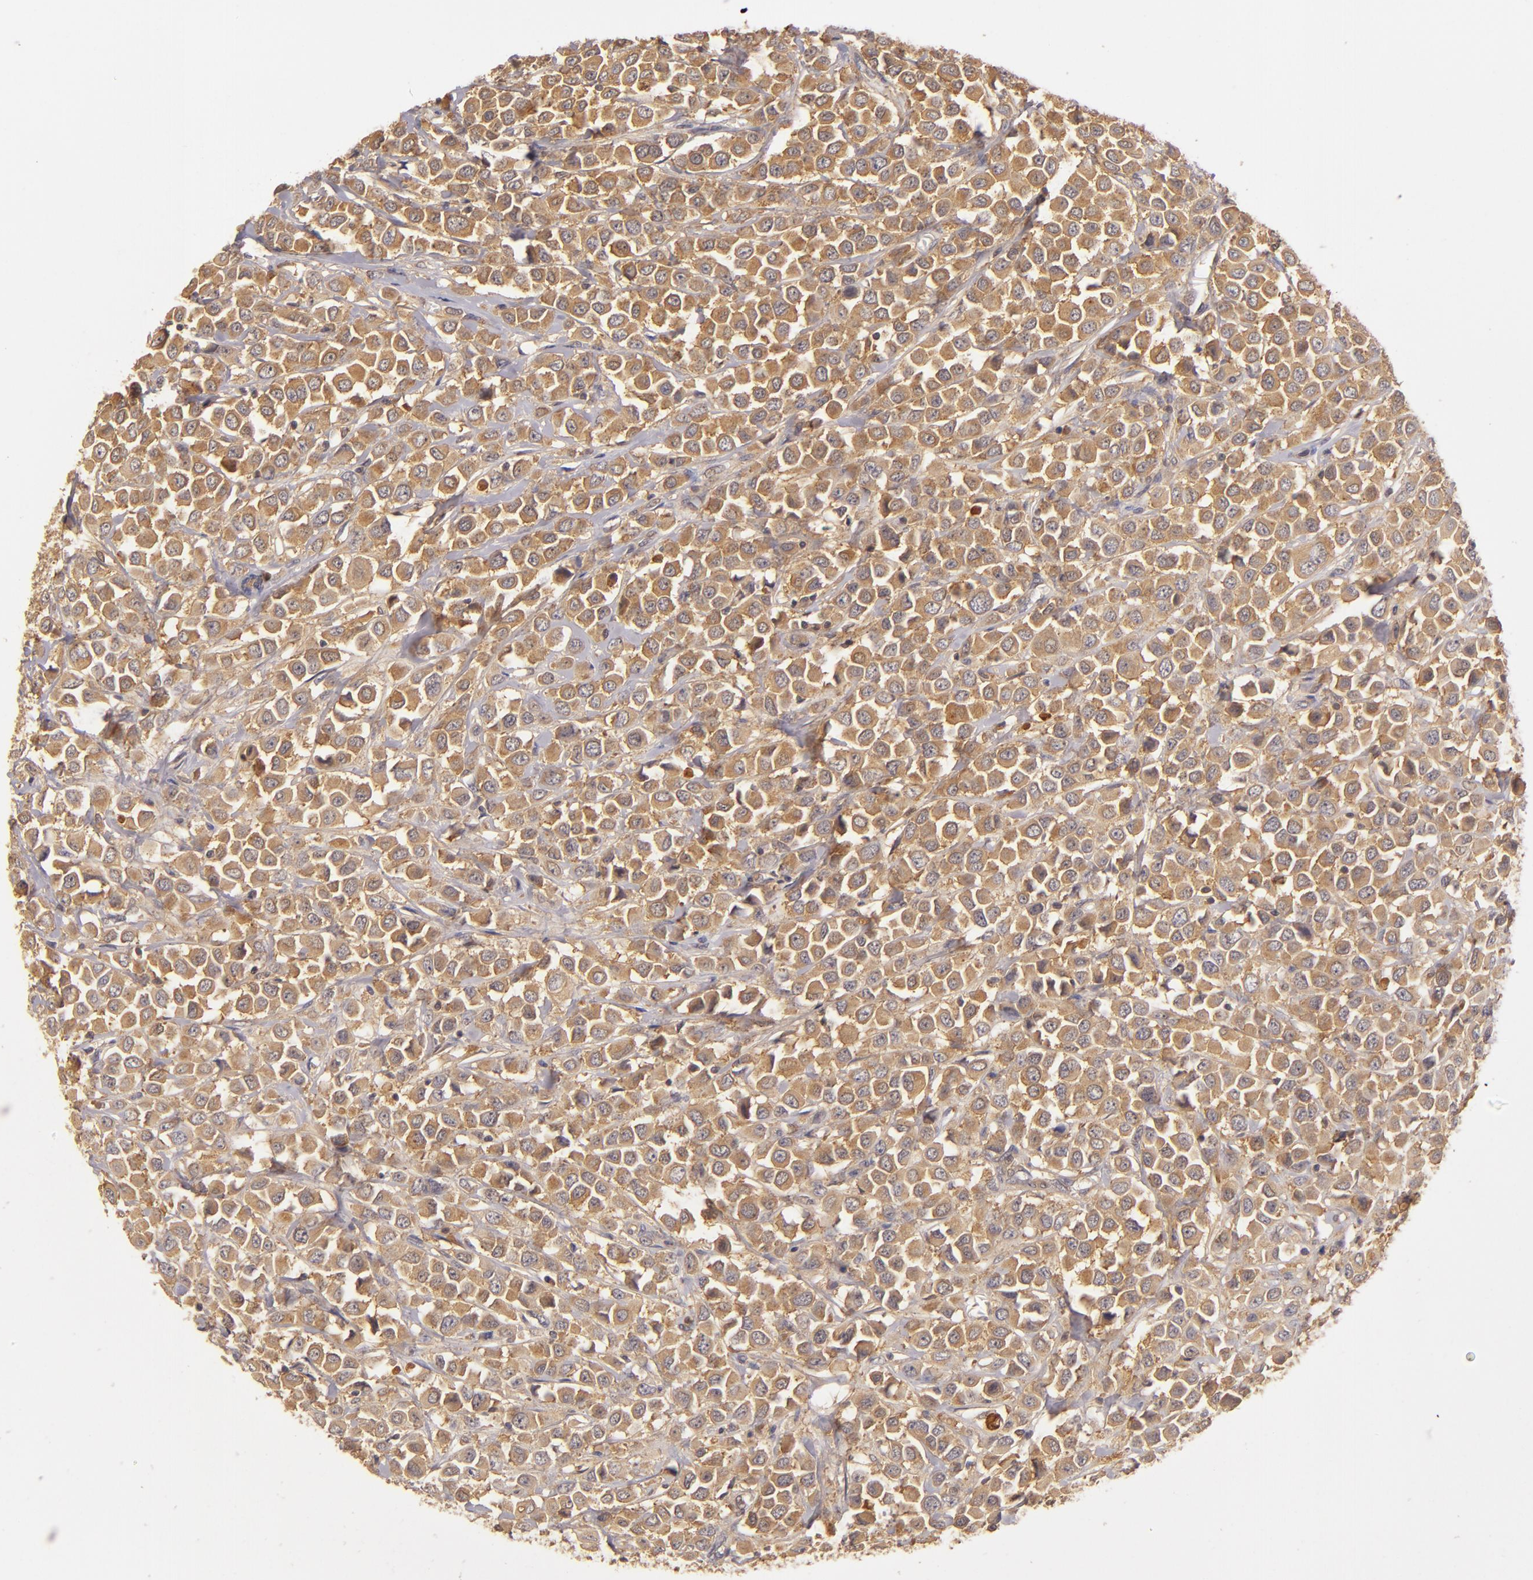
{"staining": {"intensity": "strong", "quantity": ">75%", "location": "cytoplasmic/membranous"}, "tissue": "breast cancer", "cell_type": "Tumor cells", "image_type": "cancer", "snomed": [{"axis": "morphology", "description": "Duct carcinoma"}, {"axis": "topography", "description": "Breast"}], "caption": "There is high levels of strong cytoplasmic/membranous staining in tumor cells of breast intraductal carcinoma, as demonstrated by immunohistochemical staining (brown color).", "gene": "PRKCD", "patient": {"sex": "female", "age": 61}}